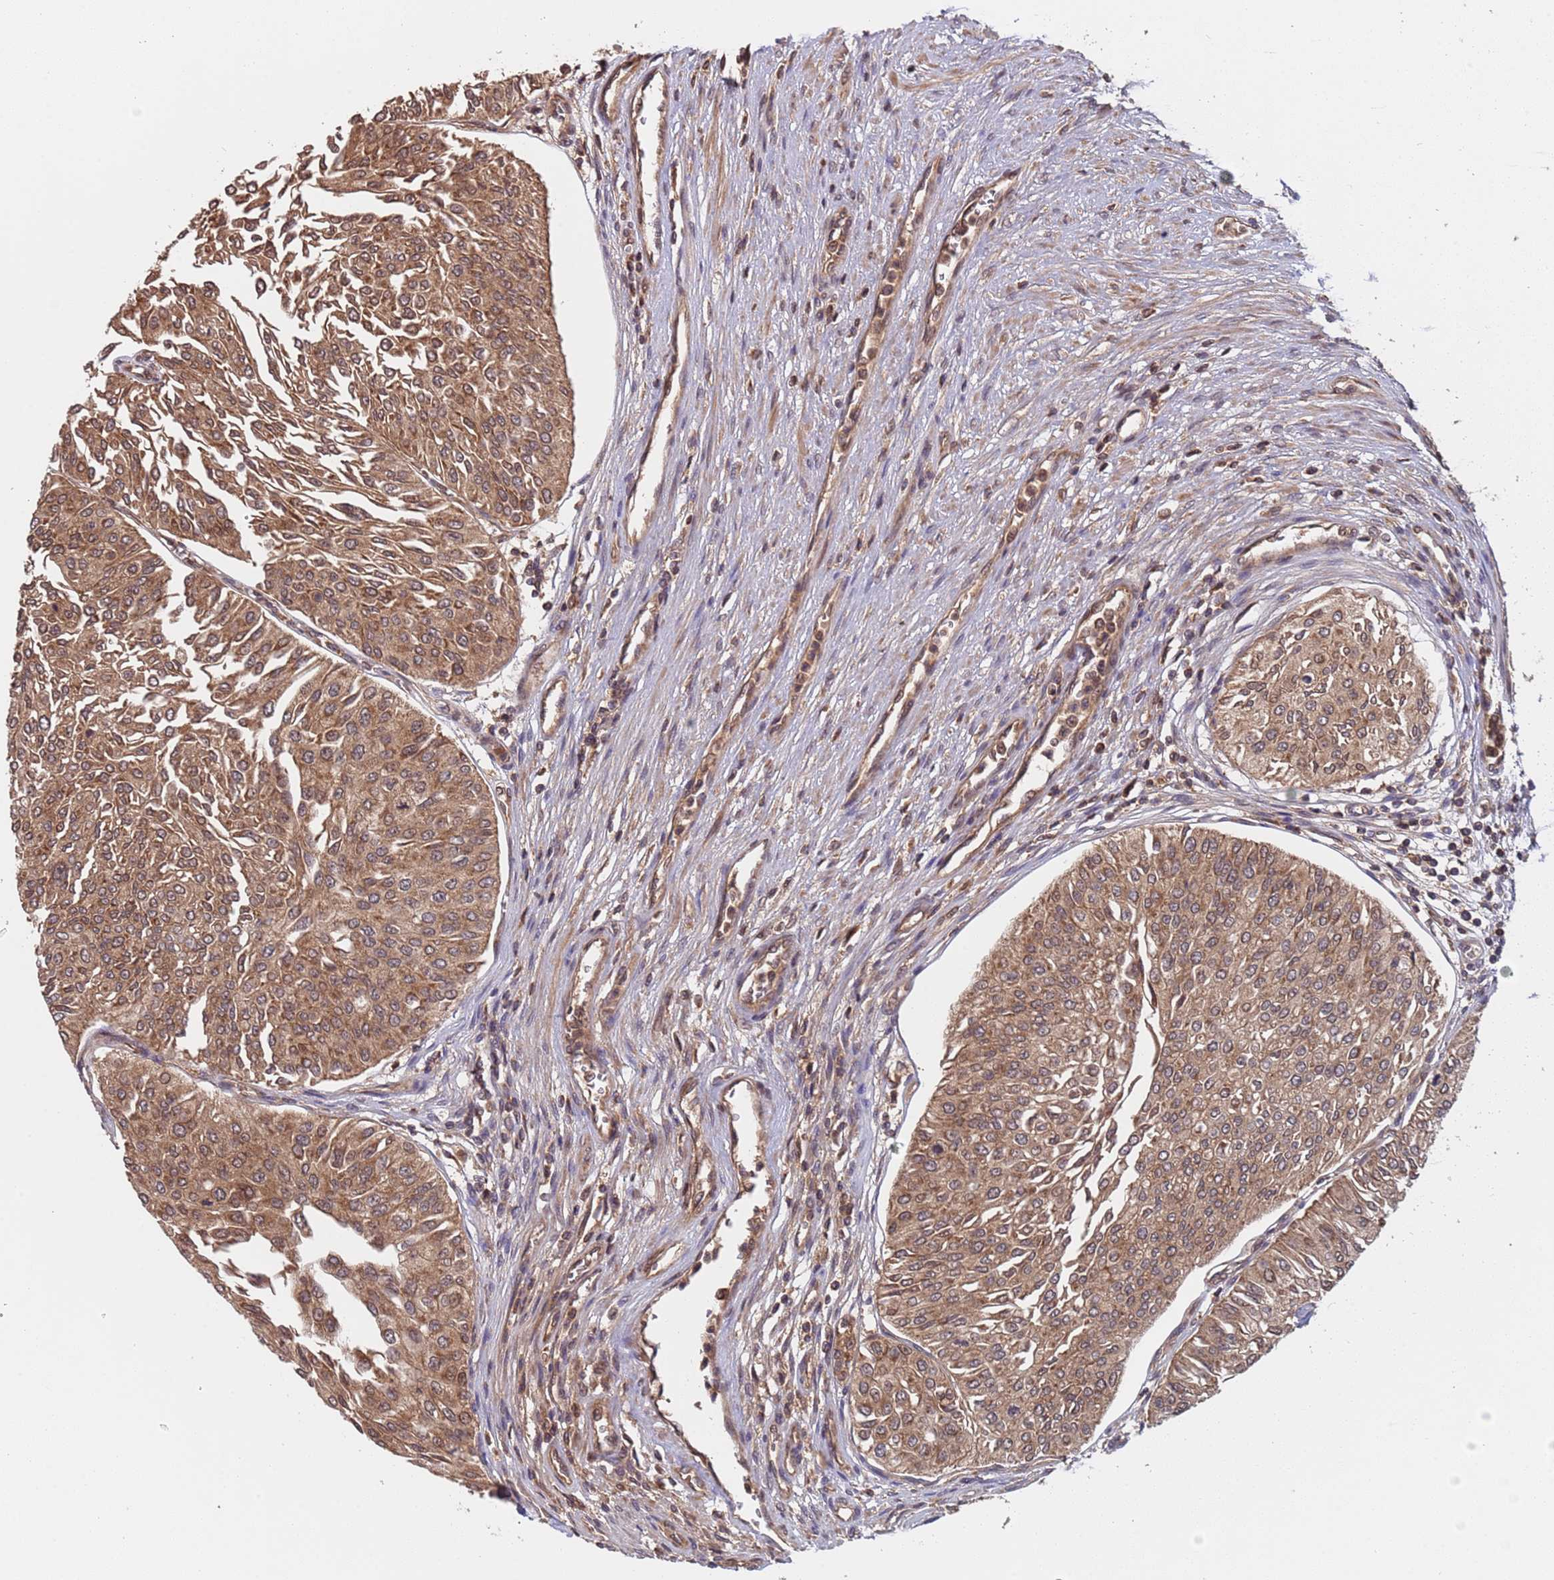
{"staining": {"intensity": "moderate", "quantity": ">75%", "location": "cytoplasmic/membranous,nuclear"}, "tissue": "urothelial cancer", "cell_type": "Tumor cells", "image_type": "cancer", "snomed": [{"axis": "morphology", "description": "Urothelial carcinoma, Low grade"}, {"axis": "topography", "description": "Urinary bladder"}], "caption": "Tumor cells exhibit medium levels of moderate cytoplasmic/membranous and nuclear staining in approximately >75% of cells in human urothelial cancer.", "gene": "ERI1", "patient": {"sex": "male", "age": 67}}